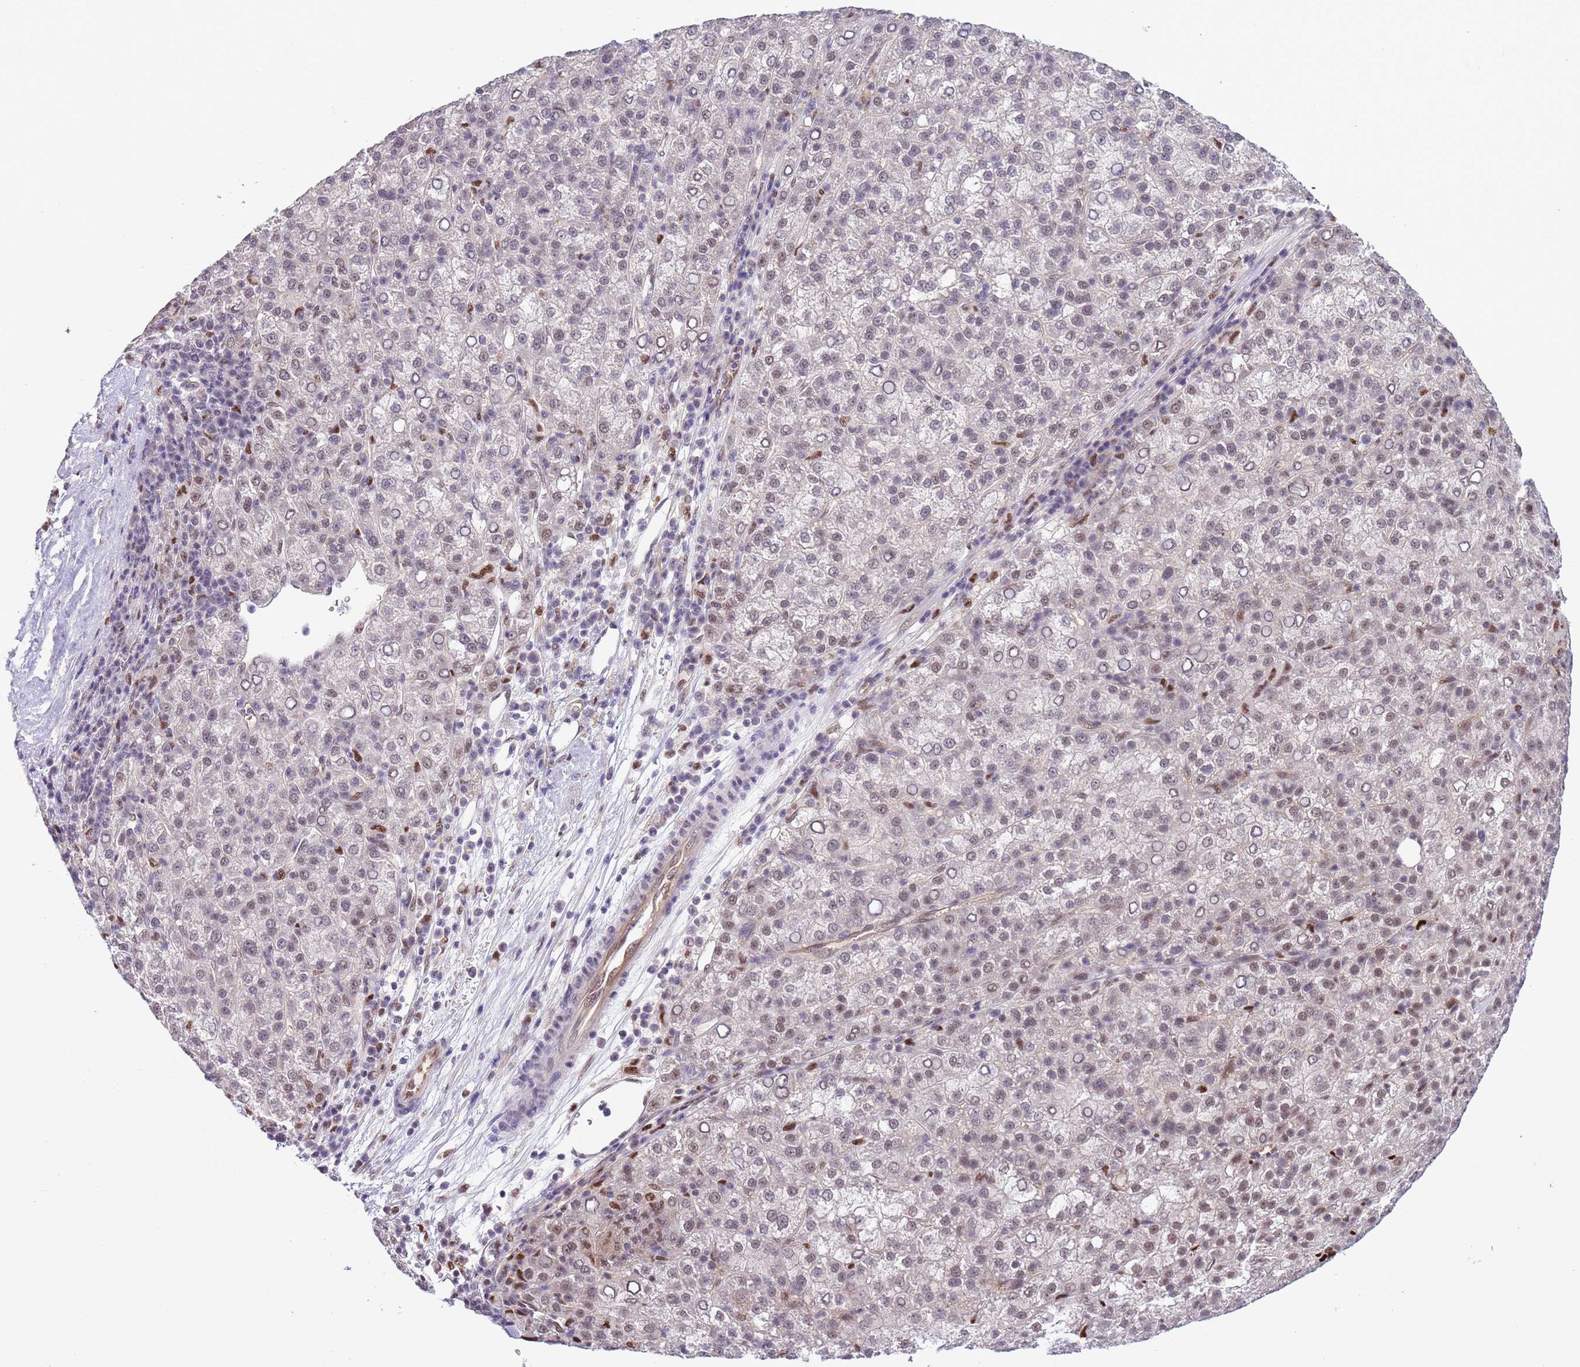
{"staining": {"intensity": "weak", "quantity": "25%-75%", "location": "nuclear"}, "tissue": "liver cancer", "cell_type": "Tumor cells", "image_type": "cancer", "snomed": [{"axis": "morphology", "description": "Carcinoma, Hepatocellular, NOS"}, {"axis": "topography", "description": "Liver"}], "caption": "There is low levels of weak nuclear staining in tumor cells of liver cancer, as demonstrated by immunohistochemical staining (brown color).", "gene": "PRPF6", "patient": {"sex": "female", "age": 58}}